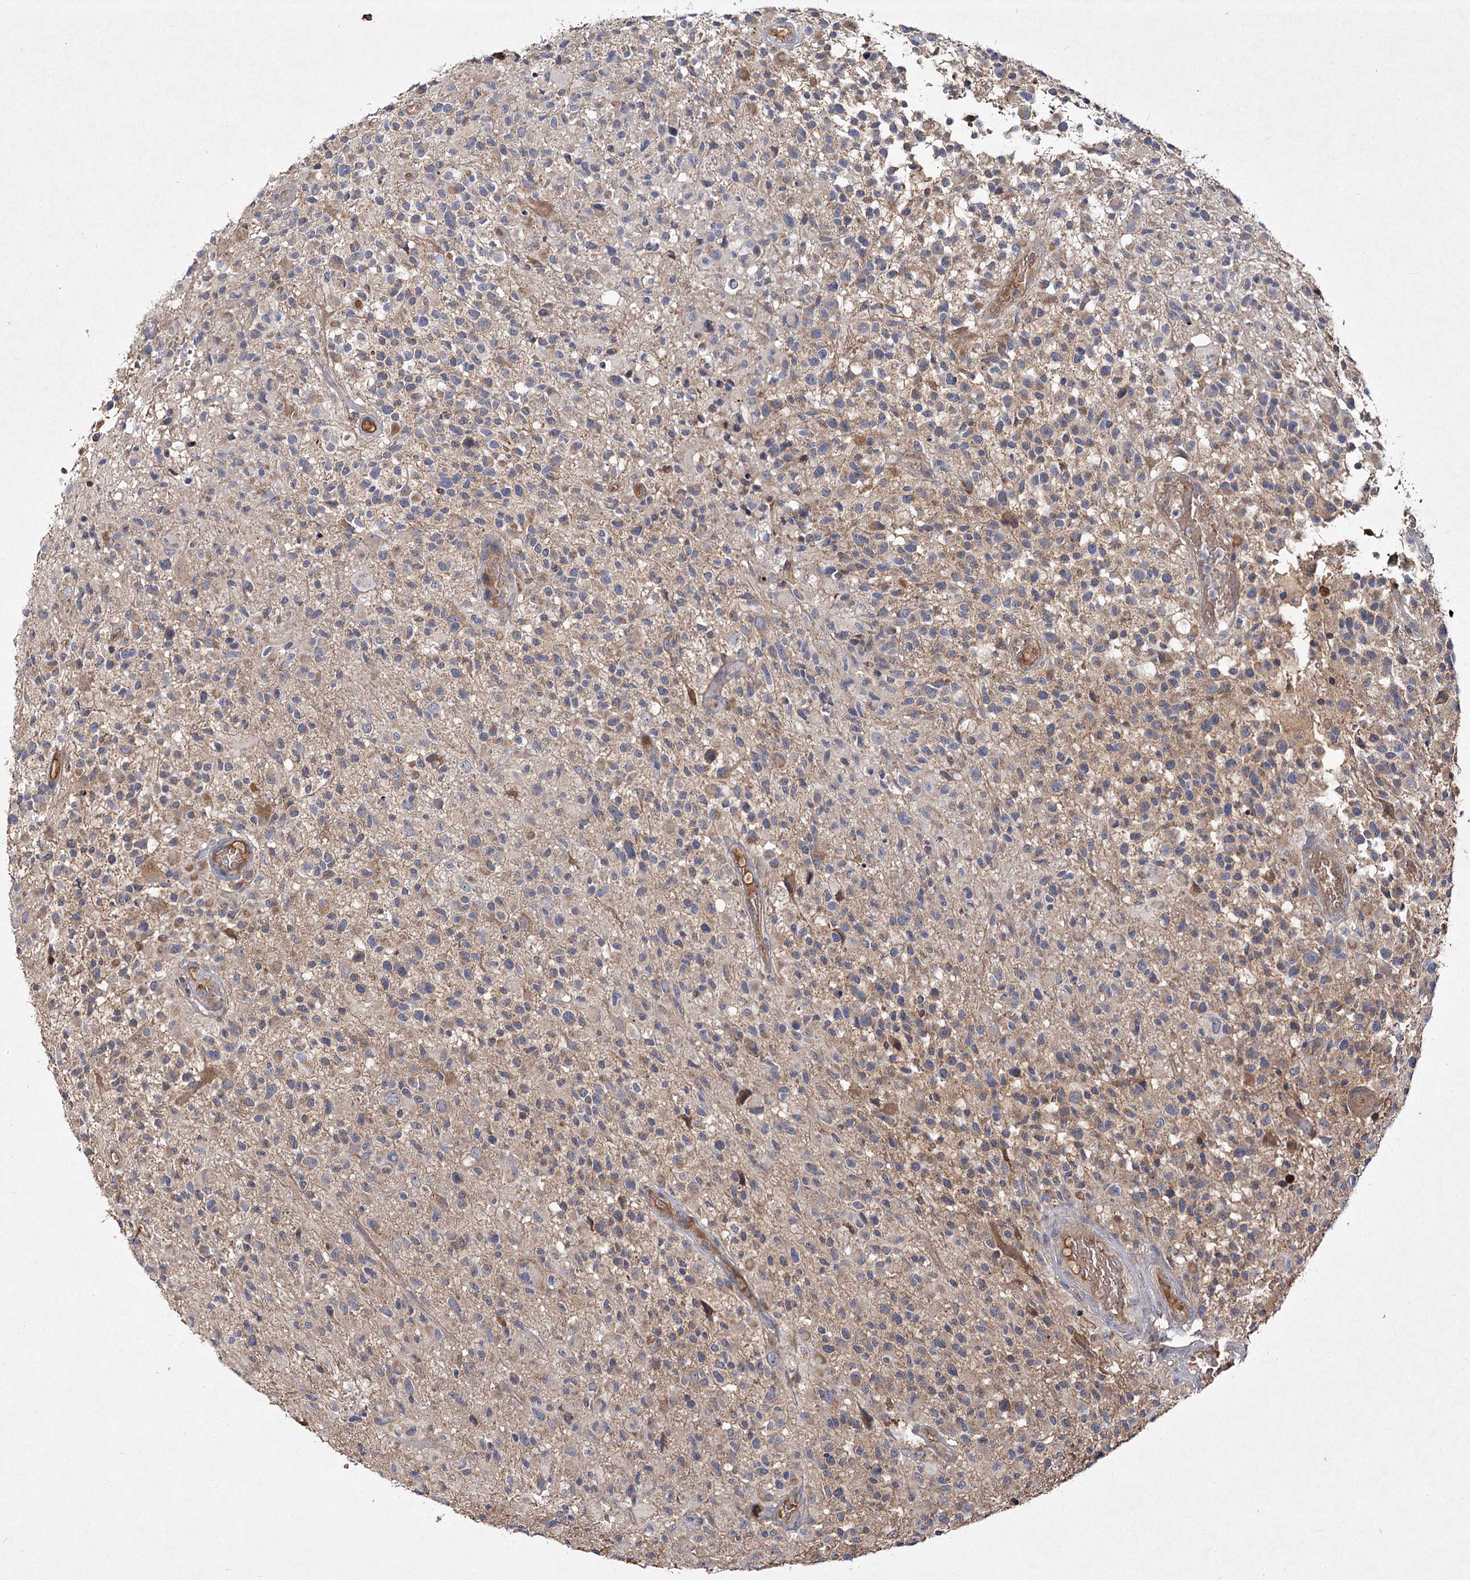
{"staining": {"intensity": "weak", "quantity": "25%-75%", "location": "cytoplasmic/membranous"}, "tissue": "glioma", "cell_type": "Tumor cells", "image_type": "cancer", "snomed": [{"axis": "morphology", "description": "Glioma, malignant, High grade"}, {"axis": "morphology", "description": "Glioblastoma, NOS"}, {"axis": "topography", "description": "Brain"}], "caption": "Immunohistochemistry (IHC) micrograph of neoplastic tissue: glioma stained using immunohistochemistry exhibits low levels of weak protein expression localized specifically in the cytoplasmic/membranous of tumor cells, appearing as a cytoplasmic/membranous brown color.", "gene": "MFN1", "patient": {"sex": "male", "age": 60}}